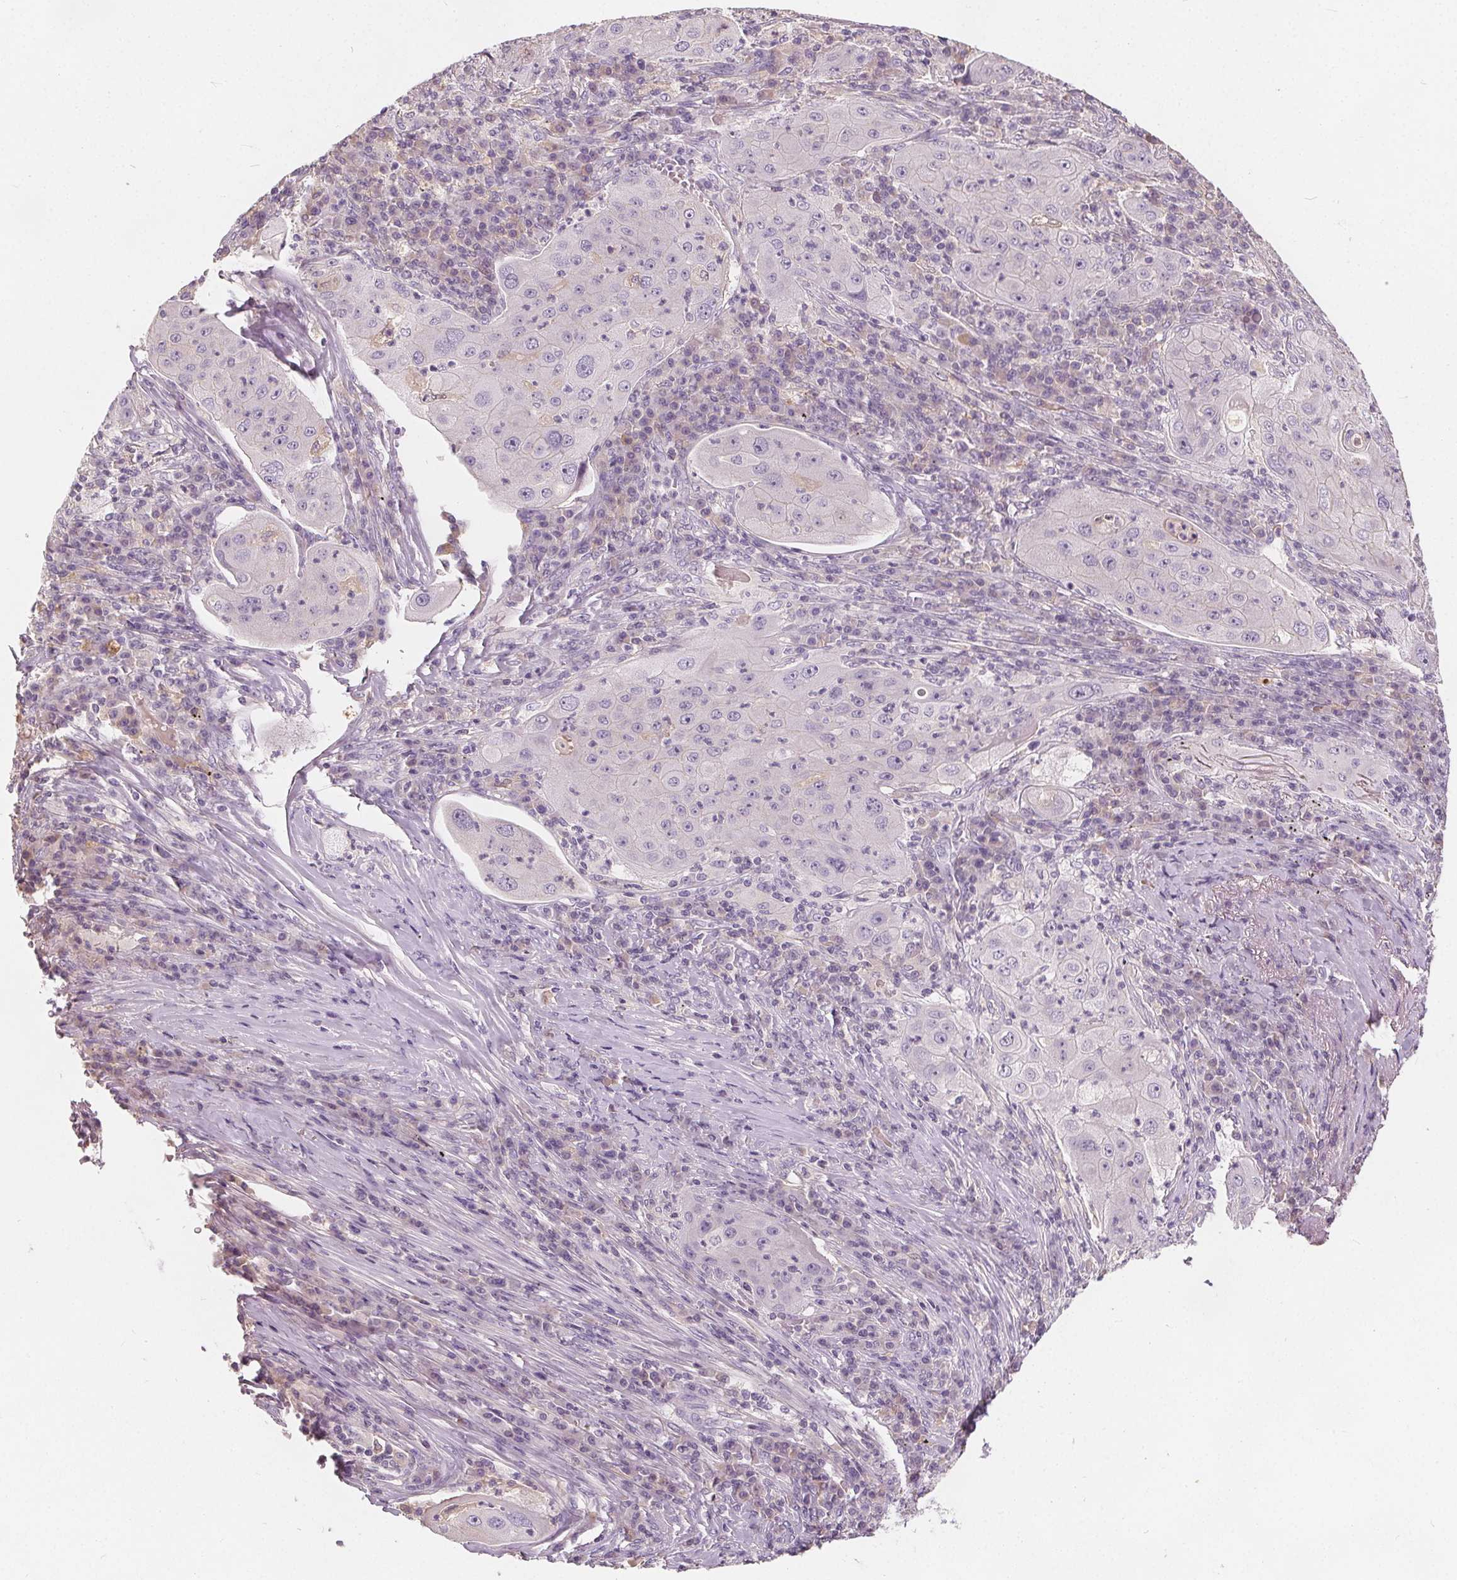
{"staining": {"intensity": "negative", "quantity": "none", "location": "none"}, "tissue": "lung cancer", "cell_type": "Tumor cells", "image_type": "cancer", "snomed": [{"axis": "morphology", "description": "Squamous cell carcinoma, NOS"}, {"axis": "topography", "description": "Lung"}], "caption": "IHC photomicrograph of neoplastic tissue: human lung cancer stained with DAB (3,3'-diaminobenzidine) demonstrates no significant protein positivity in tumor cells. The staining is performed using DAB (3,3'-diaminobenzidine) brown chromogen with nuclei counter-stained in using hematoxylin.", "gene": "PLA2G2E", "patient": {"sex": "female", "age": 59}}